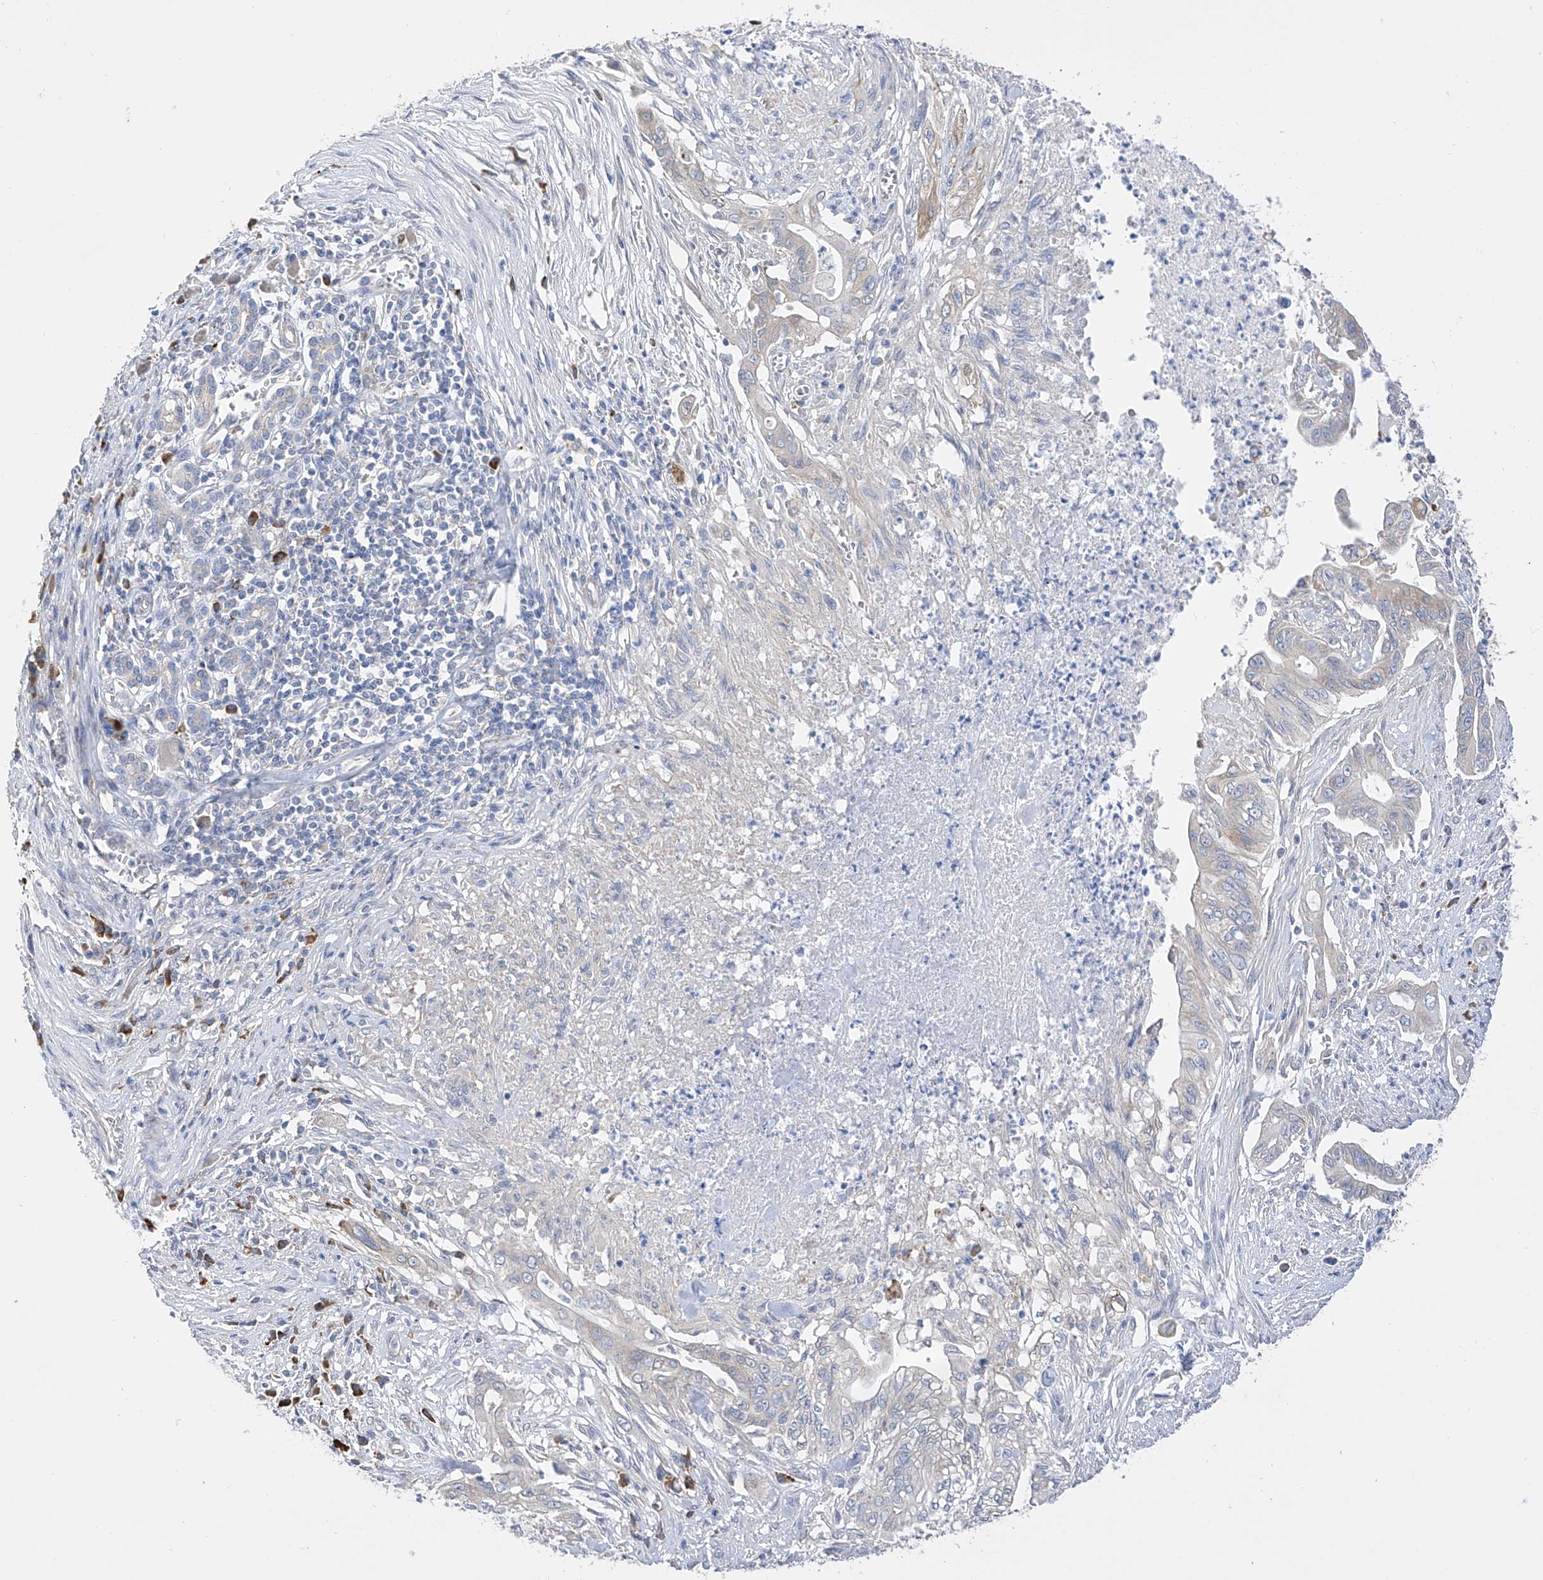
{"staining": {"intensity": "negative", "quantity": "none", "location": "none"}, "tissue": "pancreatic cancer", "cell_type": "Tumor cells", "image_type": "cancer", "snomed": [{"axis": "morphology", "description": "Adenocarcinoma, NOS"}, {"axis": "topography", "description": "Pancreas"}], "caption": "This micrograph is of pancreatic cancer (adenocarcinoma) stained with IHC to label a protein in brown with the nuclei are counter-stained blue. There is no expression in tumor cells.", "gene": "NFATC4", "patient": {"sex": "male", "age": 58}}